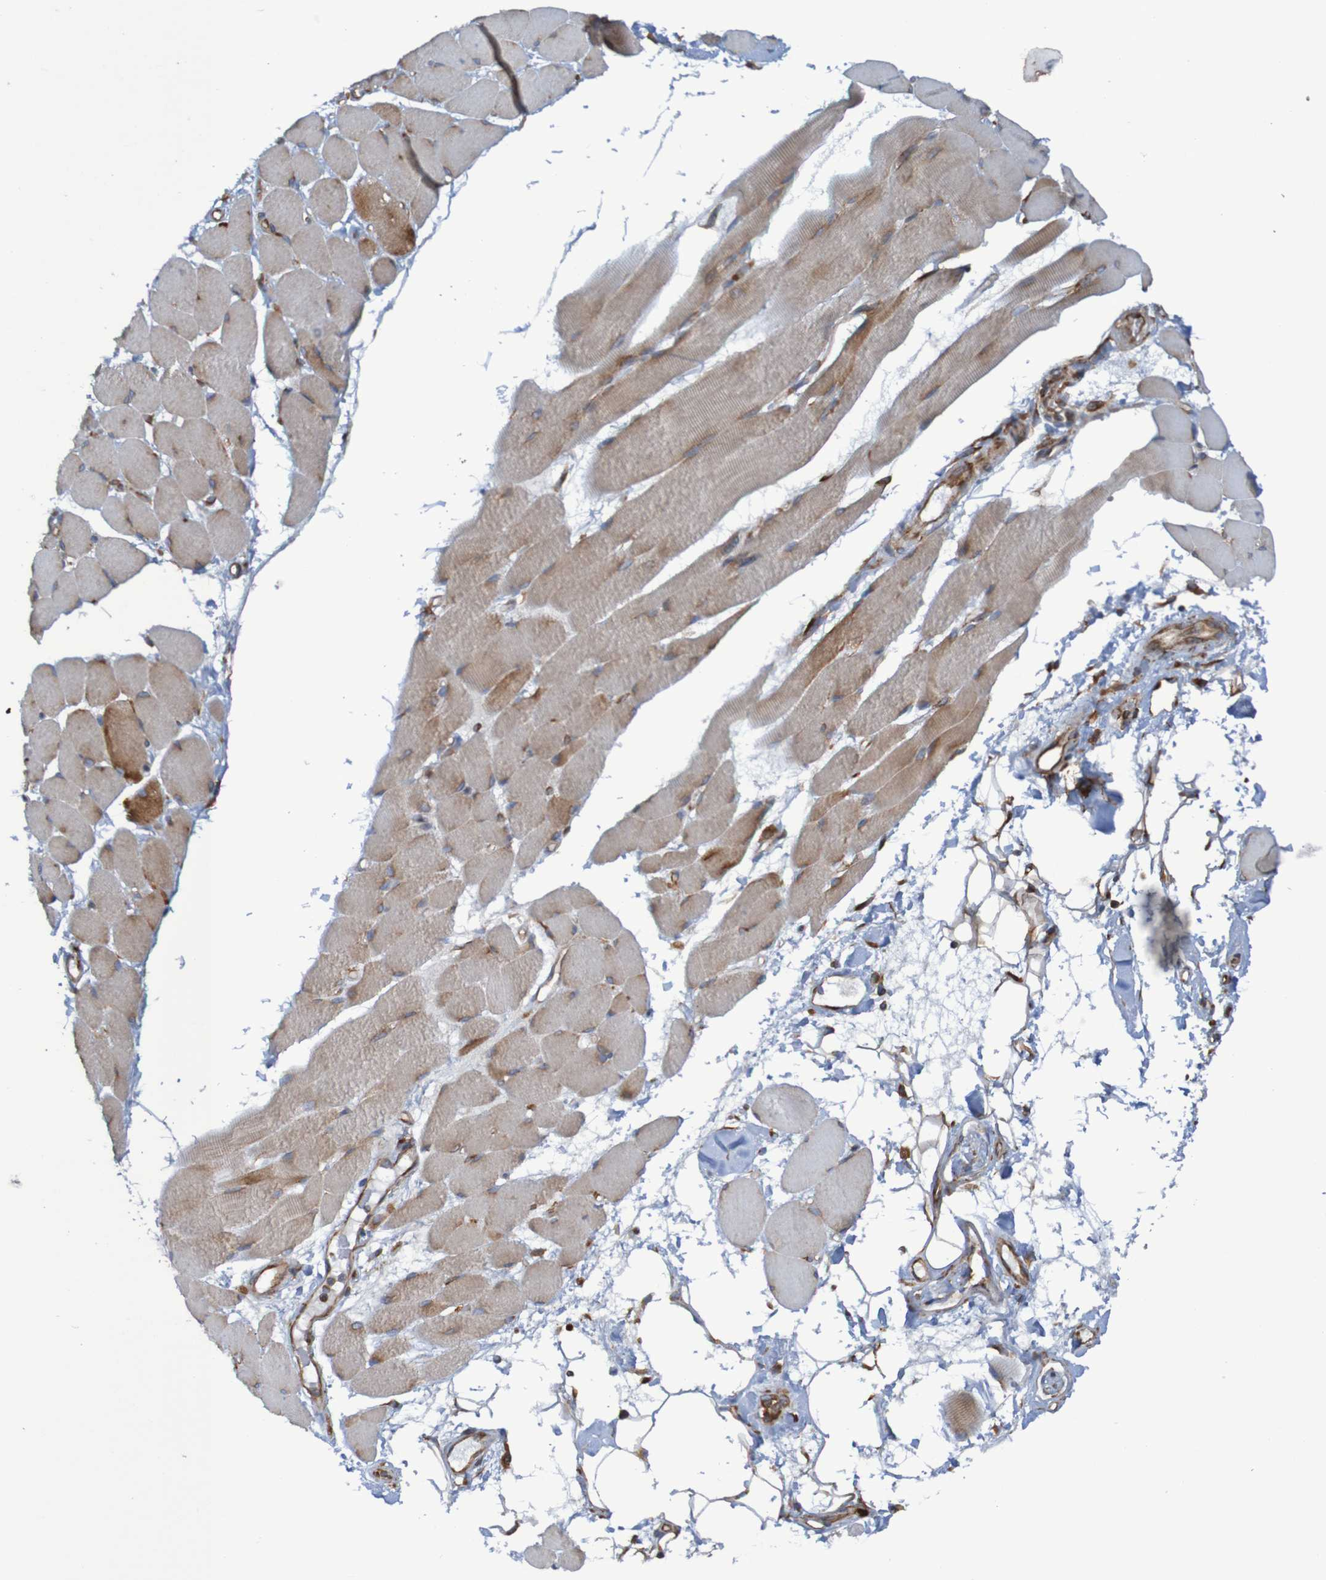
{"staining": {"intensity": "moderate", "quantity": ">75%", "location": "cytoplasmic/membranous"}, "tissue": "skeletal muscle", "cell_type": "Myocytes", "image_type": "normal", "snomed": [{"axis": "morphology", "description": "Normal tissue, NOS"}, {"axis": "topography", "description": "Skeletal muscle"}, {"axis": "topography", "description": "Peripheral nerve tissue"}], "caption": "IHC micrograph of benign human skeletal muscle stained for a protein (brown), which displays medium levels of moderate cytoplasmic/membranous expression in about >75% of myocytes.", "gene": "RPL10", "patient": {"sex": "female", "age": 84}}